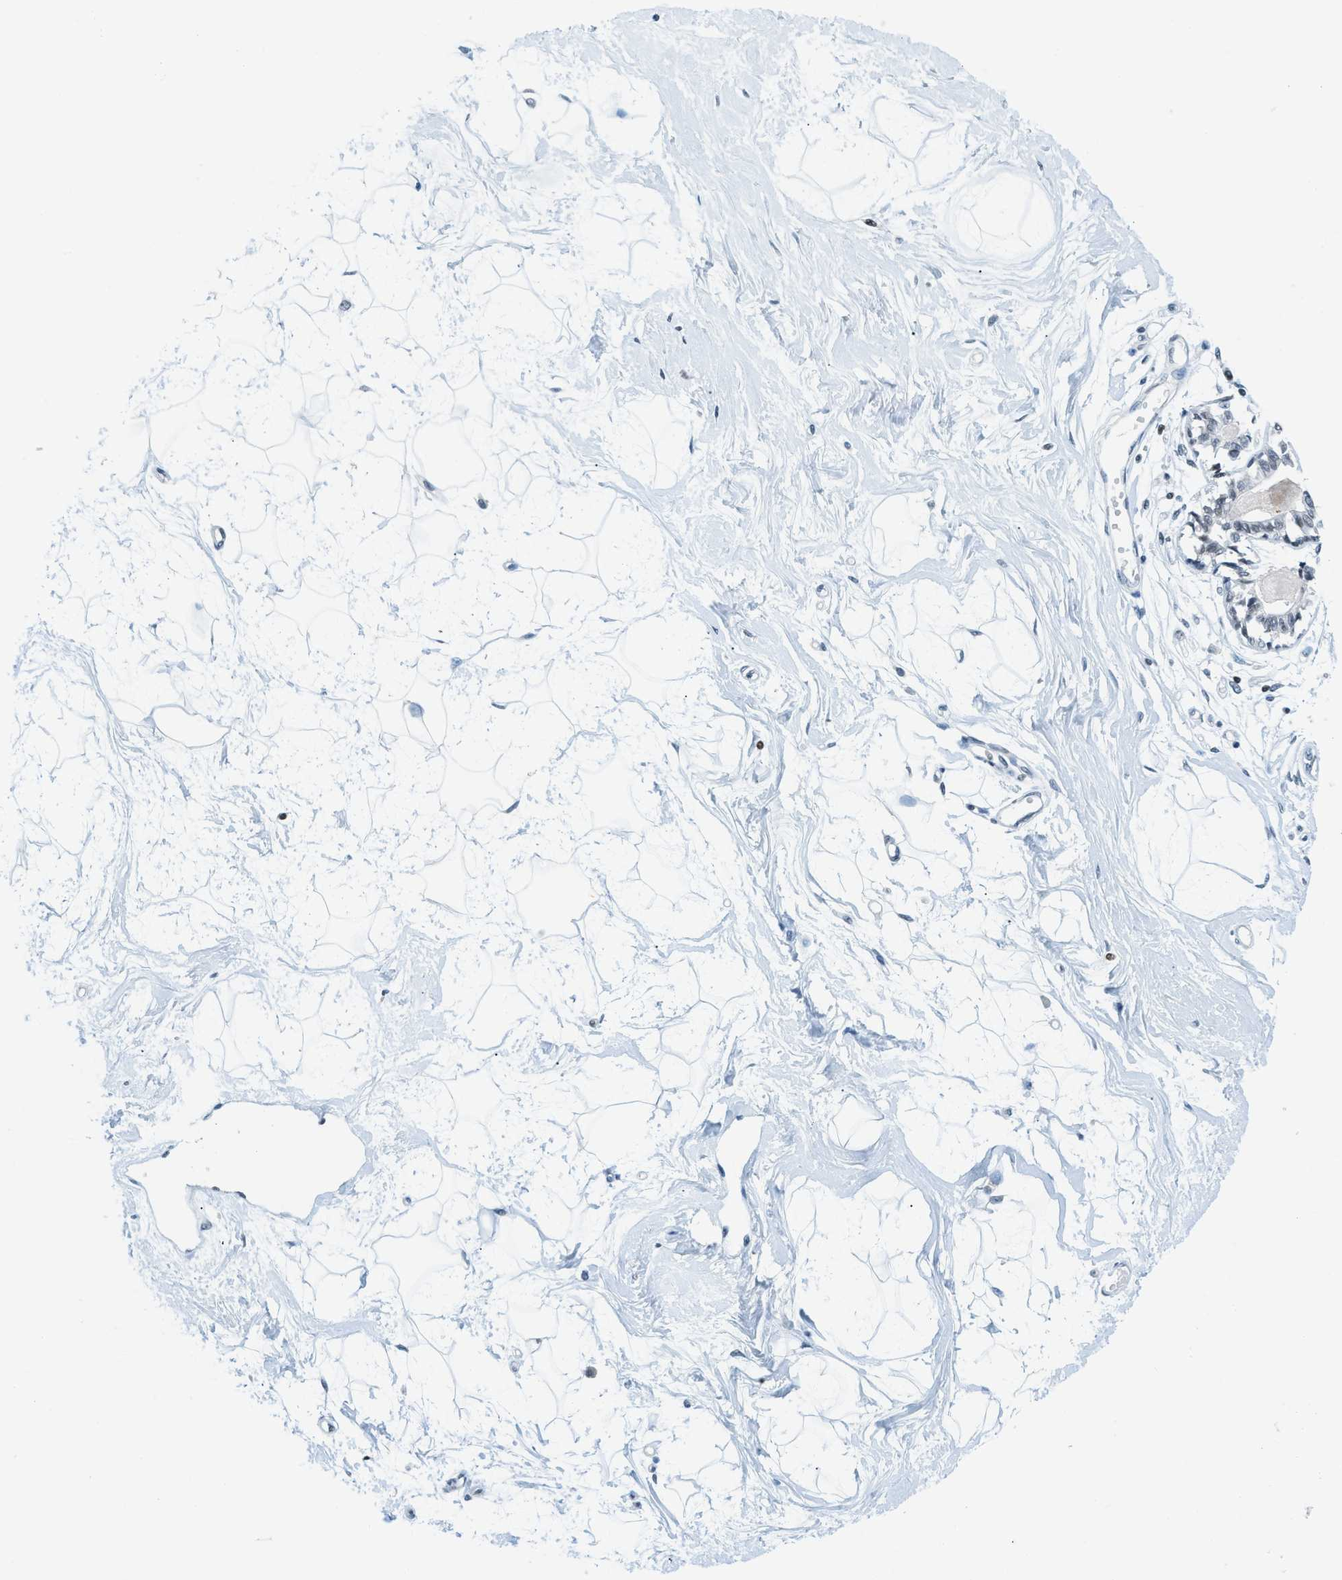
{"staining": {"intensity": "negative", "quantity": "none", "location": "none"}, "tissue": "breast", "cell_type": "Adipocytes", "image_type": "normal", "snomed": [{"axis": "morphology", "description": "Normal tissue, NOS"}, {"axis": "topography", "description": "Breast"}], "caption": "Histopathology image shows no significant protein positivity in adipocytes of normal breast. (IHC, brightfield microscopy, high magnification).", "gene": "UVRAG", "patient": {"sex": "female", "age": 45}}